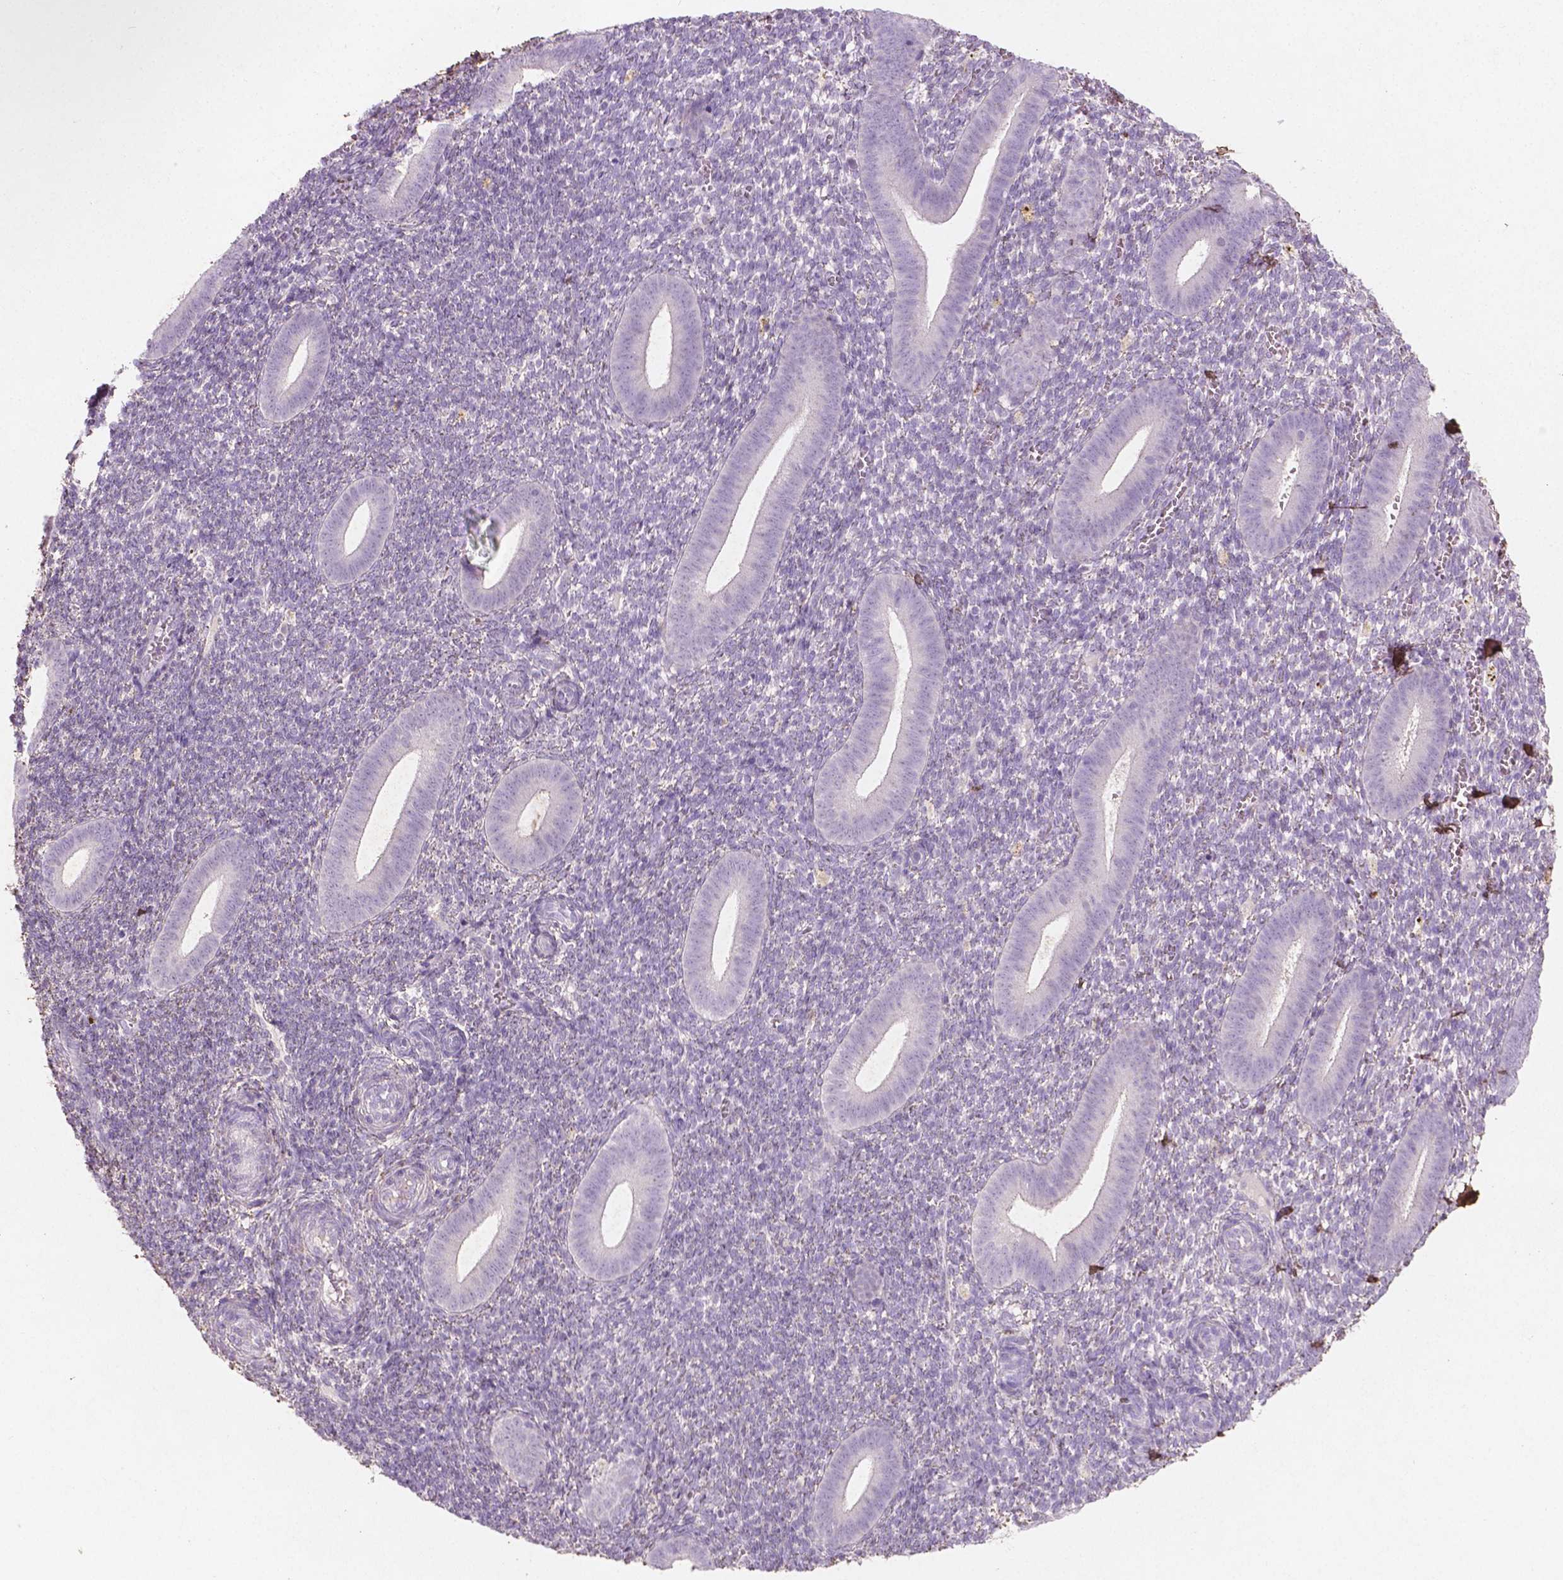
{"staining": {"intensity": "negative", "quantity": "none", "location": "none"}, "tissue": "endometrium", "cell_type": "Cells in endometrial stroma", "image_type": "normal", "snomed": [{"axis": "morphology", "description": "Normal tissue, NOS"}, {"axis": "topography", "description": "Endometrium"}], "caption": "High power microscopy micrograph of an IHC image of unremarkable endometrium, revealing no significant expression in cells in endometrial stroma.", "gene": "DLG2", "patient": {"sex": "female", "age": 25}}